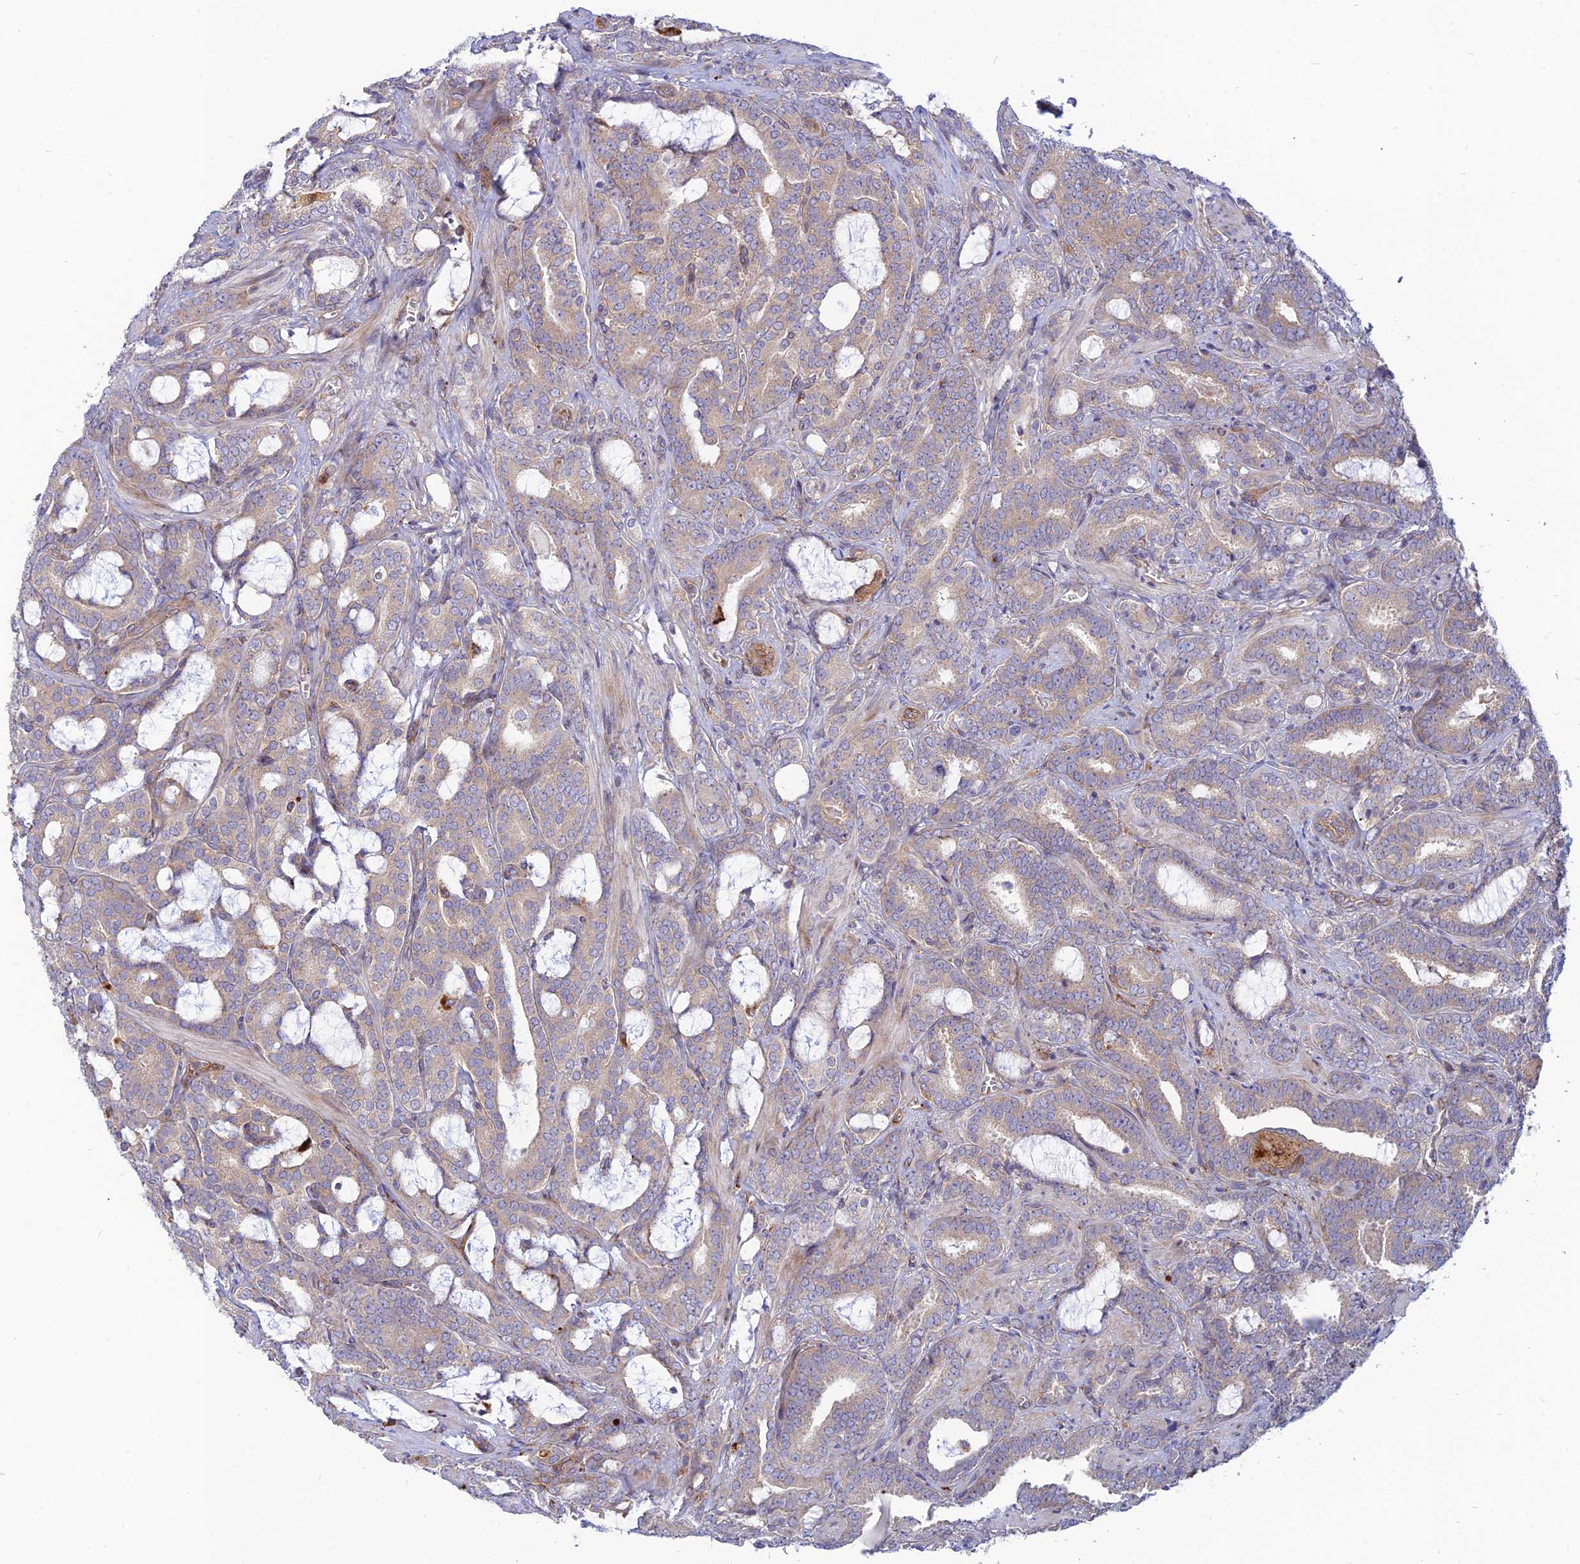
{"staining": {"intensity": "weak", "quantity": "25%-75%", "location": "cytoplasmic/membranous"}, "tissue": "prostate cancer", "cell_type": "Tumor cells", "image_type": "cancer", "snomed": [{"axis": "morphology", "description": "Adenocarcinoma, High grade"}, {"axis": "topography", "description": "Prostate and seminal vesicle, NOS"}], "caption": "Prostate cancer tissue exhibits weak cytoplasmic/membranous staining in about 25%-75% of tumor cells, visualized by immunohistochemistry.", "gene": "PHKA2", "patient": {"sex": "male", "age": 67}}